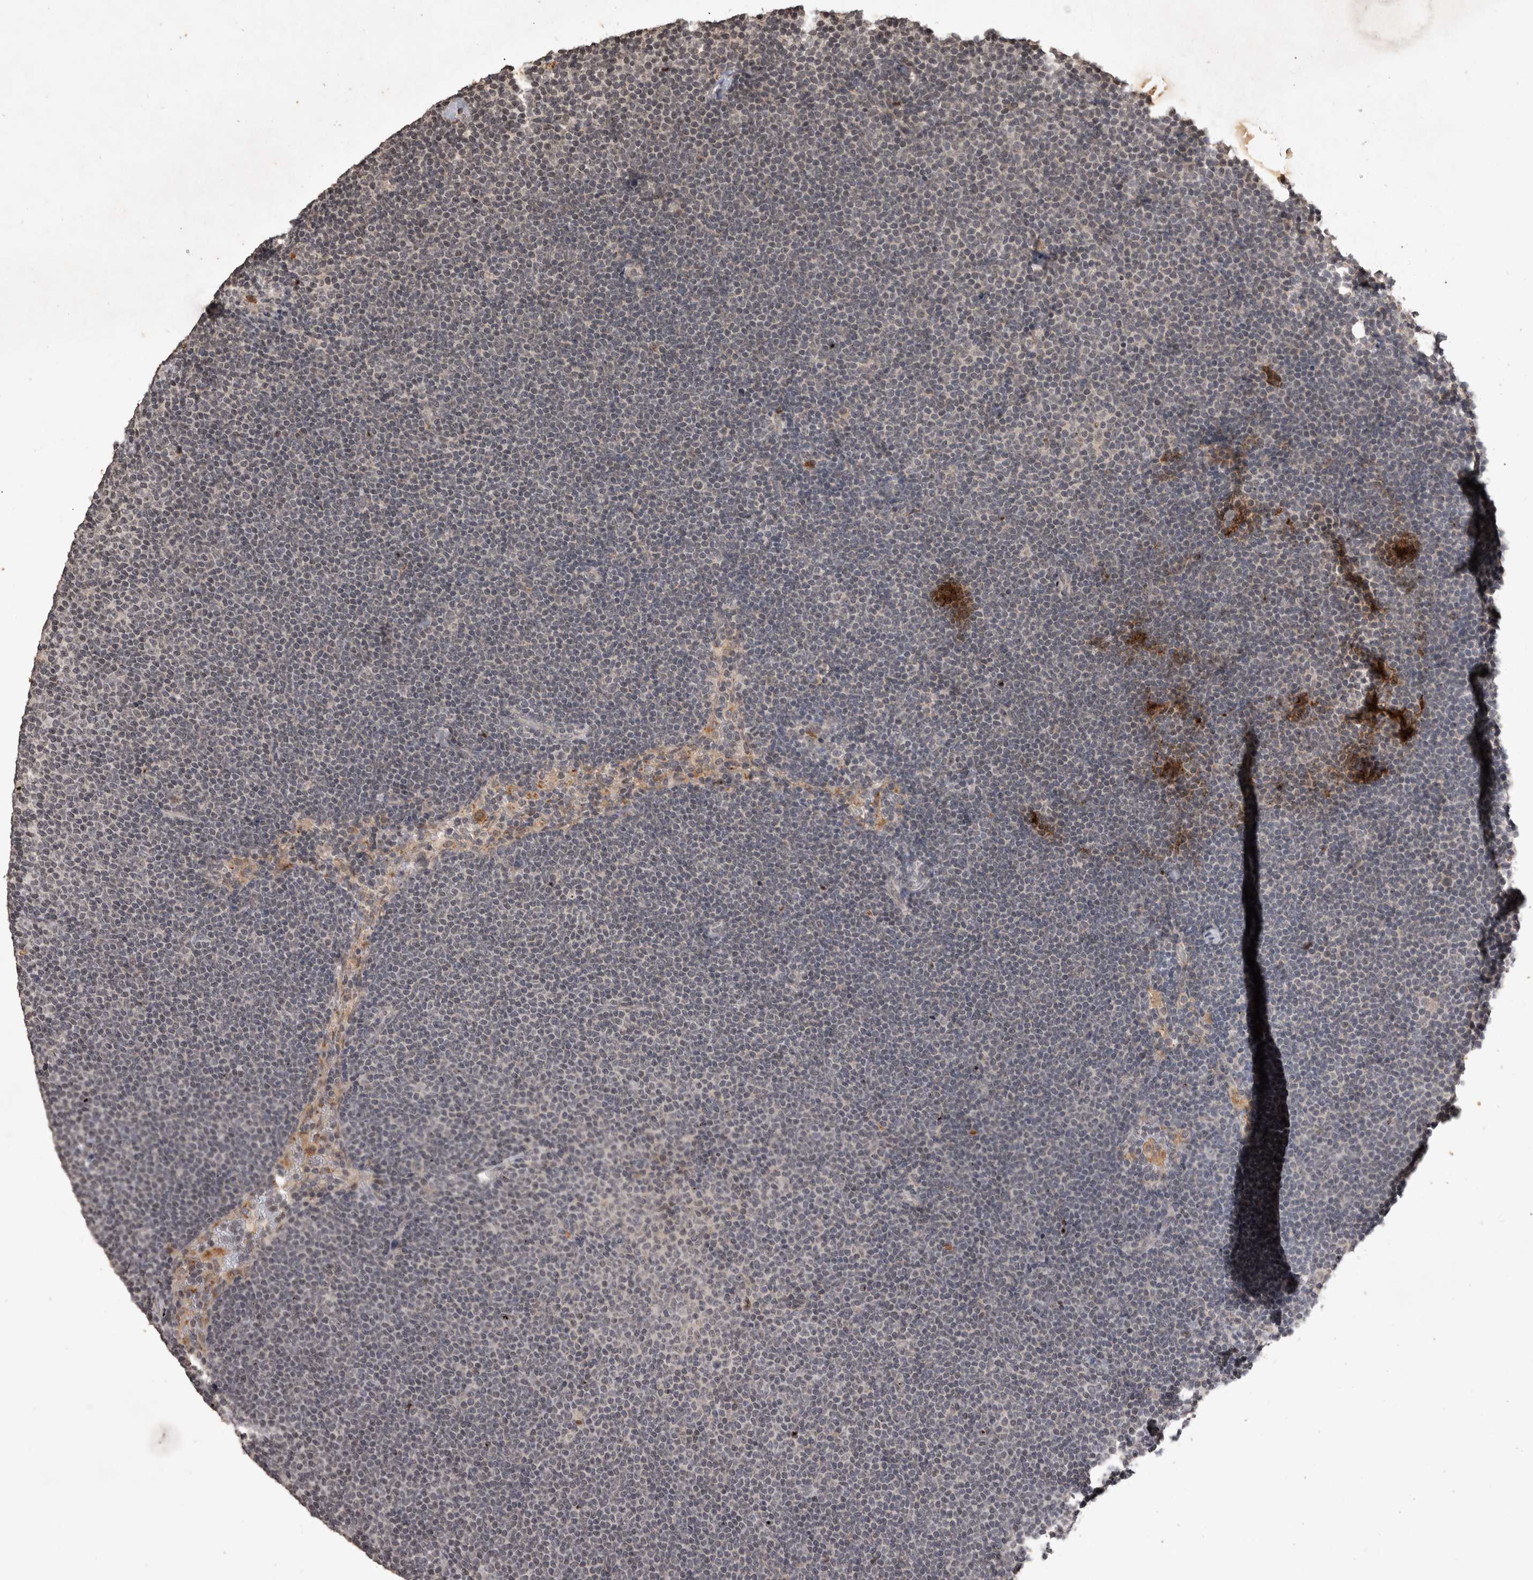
{"staining": {"intensity": "negative", "quantity": "none", "location": "none"}, "tissue": "lymphoma", "cell_type": "Tumor cells", "image_type": "cancer", "snomed": [{"axis": "morphology", "description": "Malignant lymphoma, non-Hodgkin's type, Low grade"}, {"axis": "topography", "description": "Lymph node"}], "caption": "Immunohistochemistry (IHC) photomicrograph of neoplastic tissue: lymphoma stained with DAB (3,3'-diaminobenzidine) displays no significant protein staining in tumor cells. (Brightfield microscopy of DAB immunohistochemistry (IHC) at high magnification).", "gene": "HRK", "patient": {"sex": "female", "age": 53}}